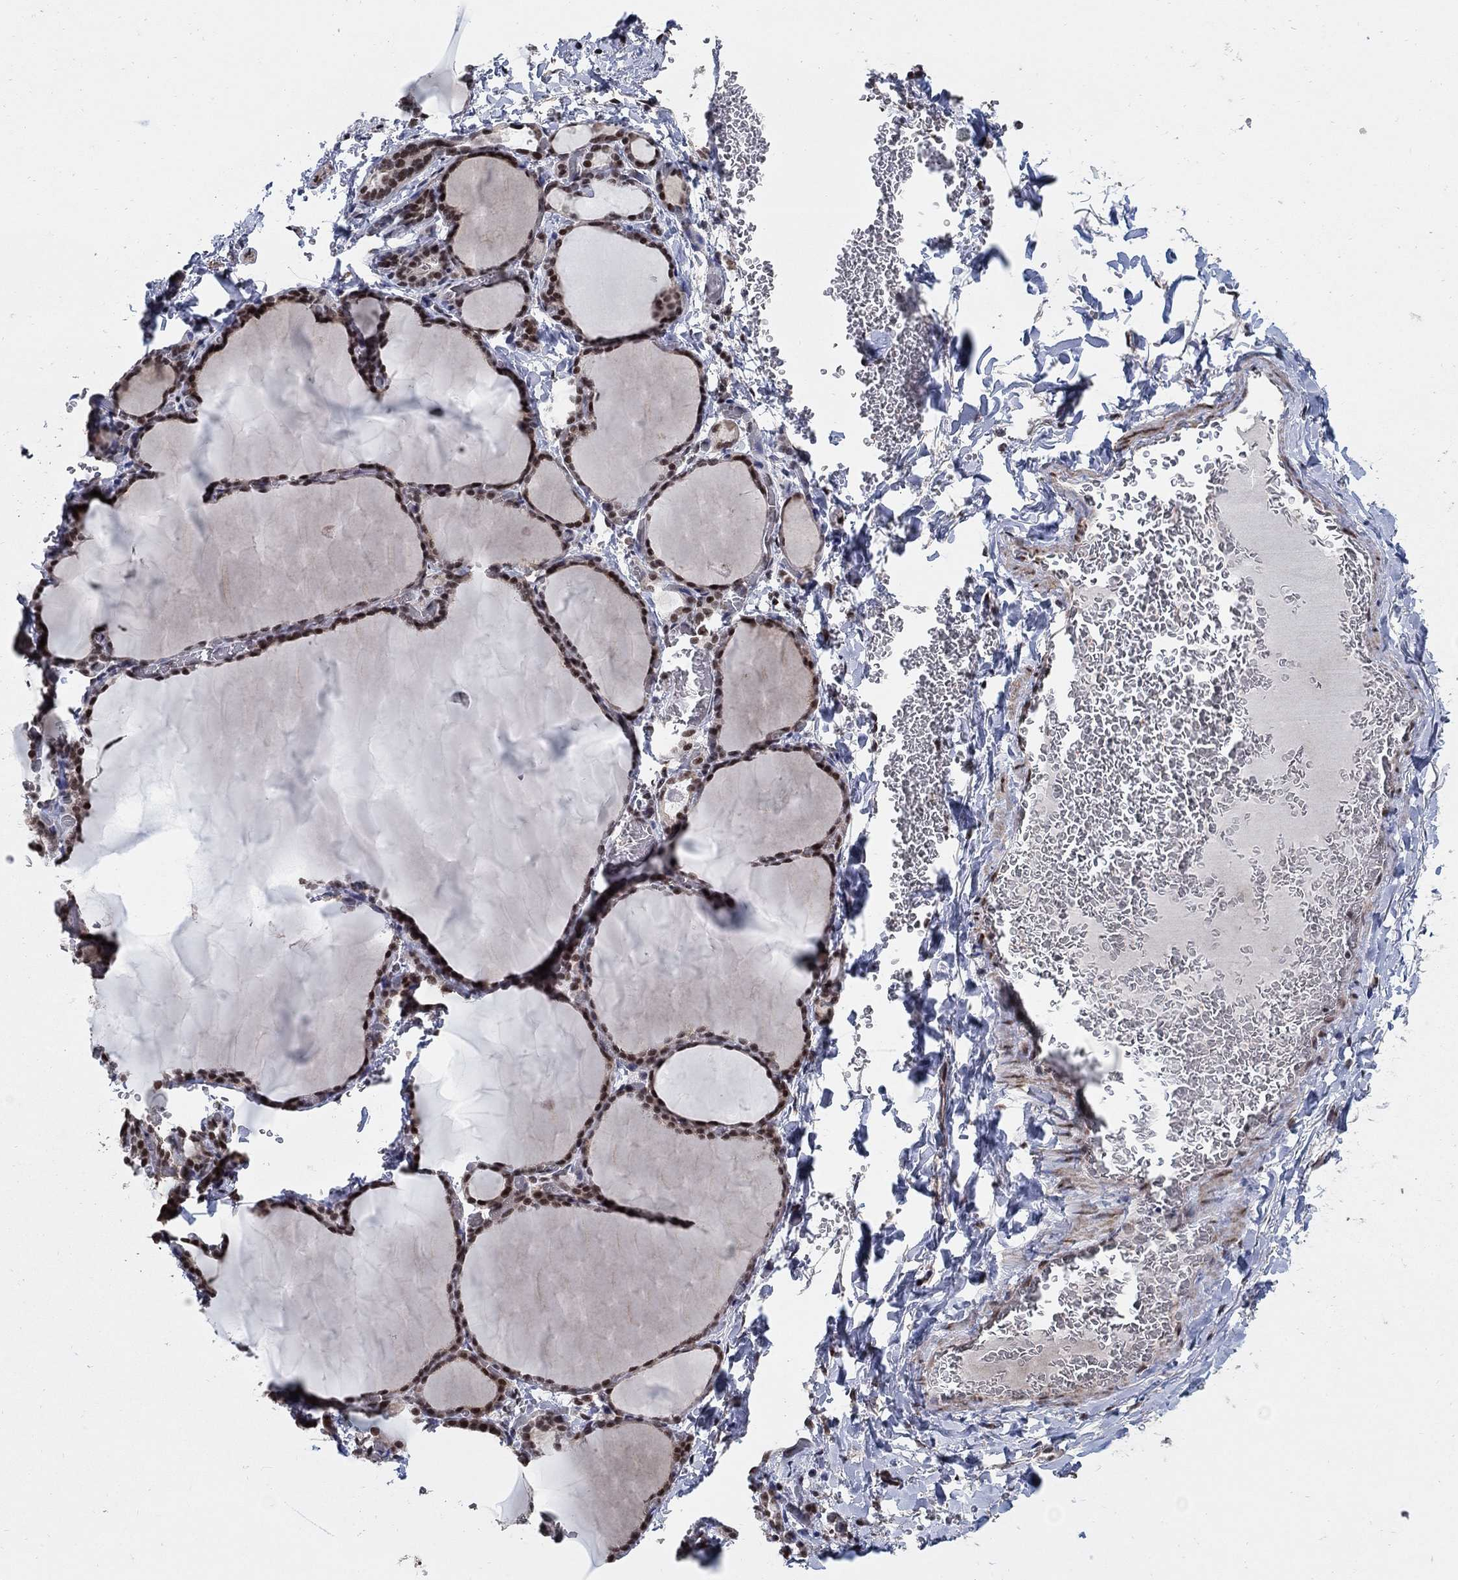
{"staining": {"intensity": "strong", "quantity": ">75%", "location": "nuclear"}, "tissue": "thyroid gland", "cell_type": "Glandular cells", "image_type": "normal", "snomed": [{"axis": "morphology", "description": "Normal tissue, NOS"}, {"axis": "morphology", "description": "Hyperplasia, NOS"}, {"axis": "topography", "description": "Thyroid gland"}], "caption": "Immunohistochemical staining of normal human thyroid gland exhibits >75% levels of strong nuclear protein positivity in about >75% of glandular cells.", "gene": "PNISR", "patient": {"sex": "female", "age": 27}}